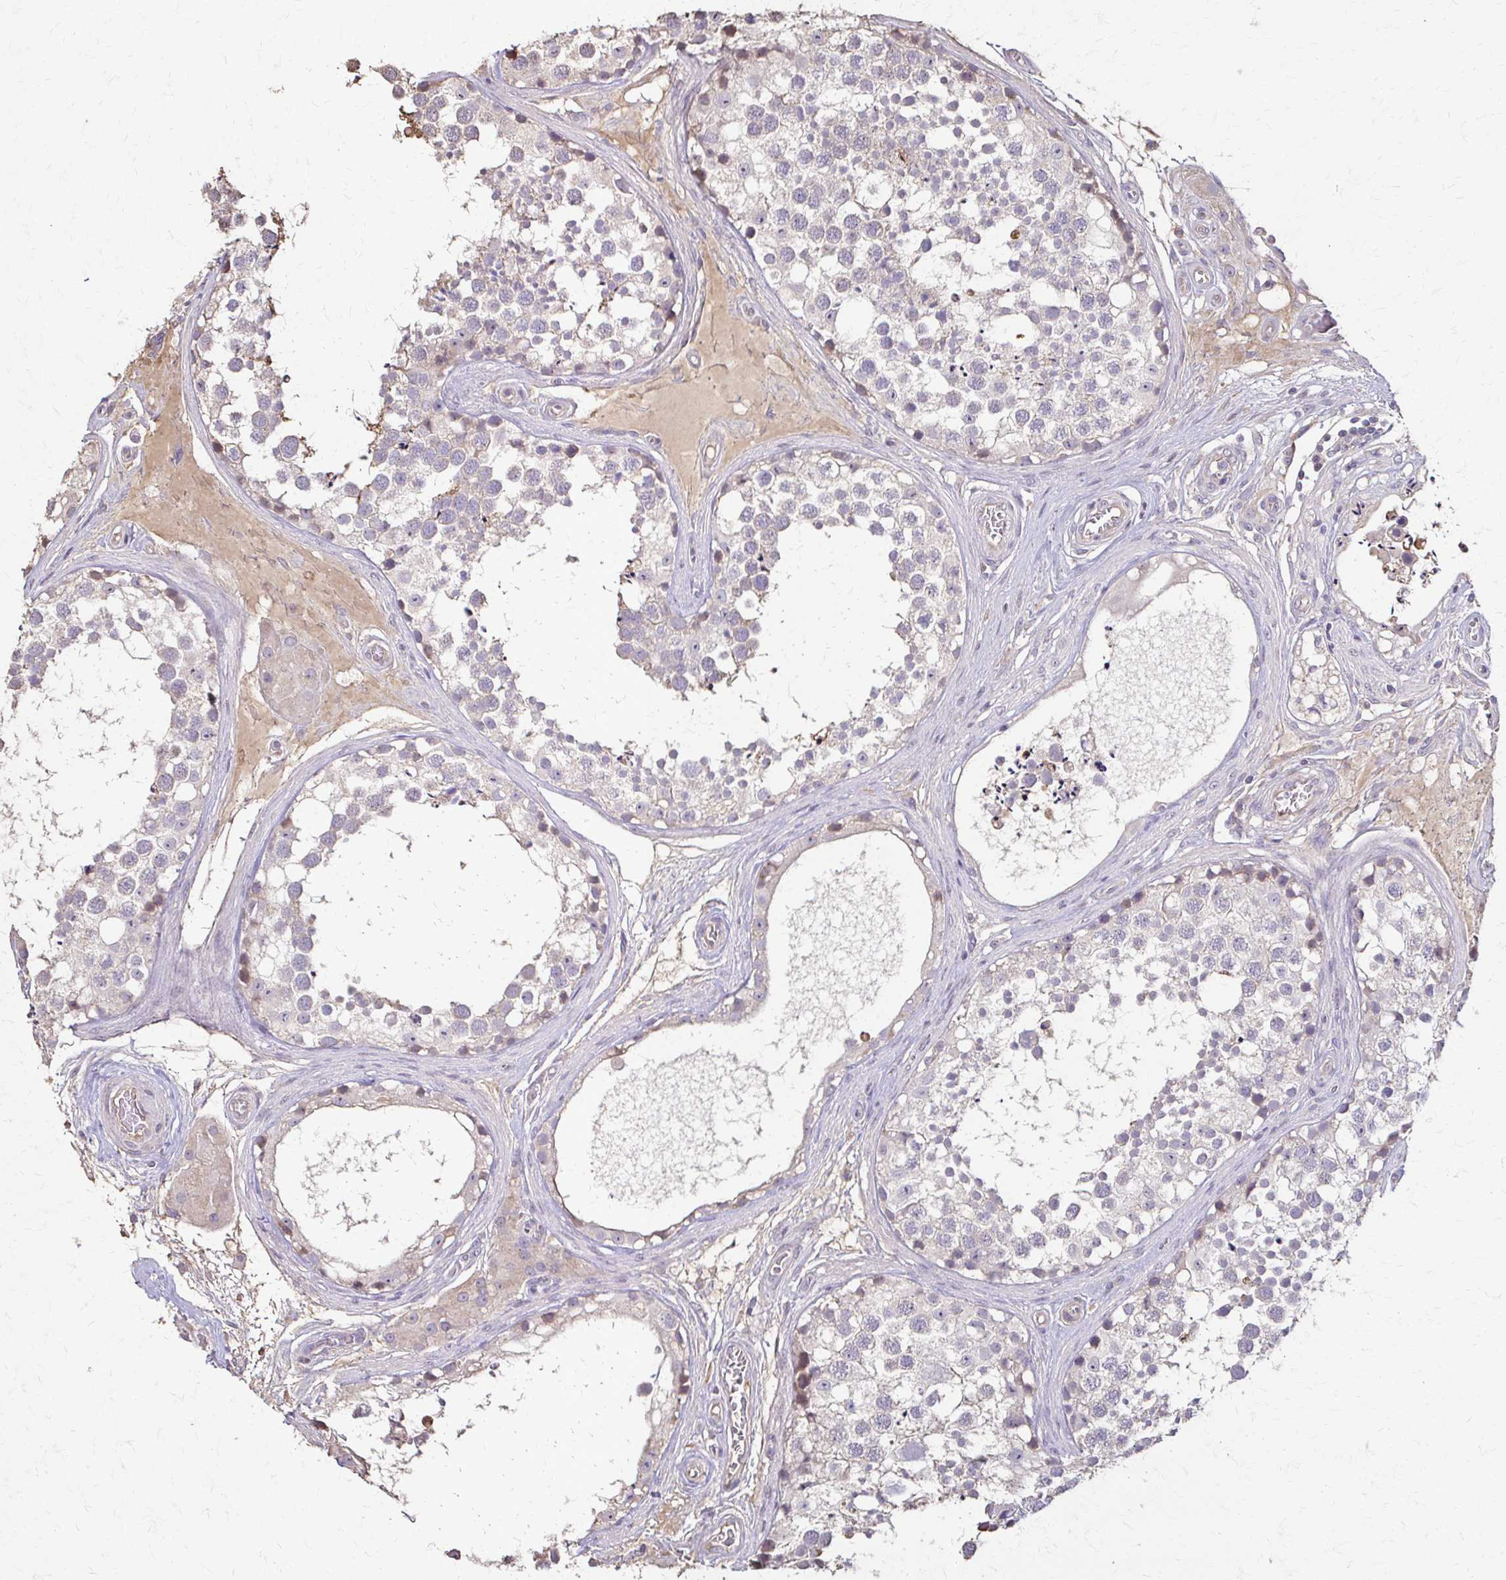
{"staining": {"intensity": "moderate", "quantity": "<25%", "location": "cytoplasmic/membranous"}, "tissue": "testis", "cell_type": "Cells in seminiferous ducts", "image_type": "normal", "snomed": [{"axis": "morphology", "description": "Normal tissue, NOS"}, {"axis": "morphology", "description": "Seminoma, NOS"}, {"axis": "topography", "description": "Testis"}], "caption": "The immunohistochemical stain labels moderate cytoplasmic/membranous expression in cells in seminiferous ducts of unremarkable testis. (Brightfield microscopy of DAB IHC at high magnification).", "gene": "IL18BP", "patient": {"sex": "male", "age": 65}}